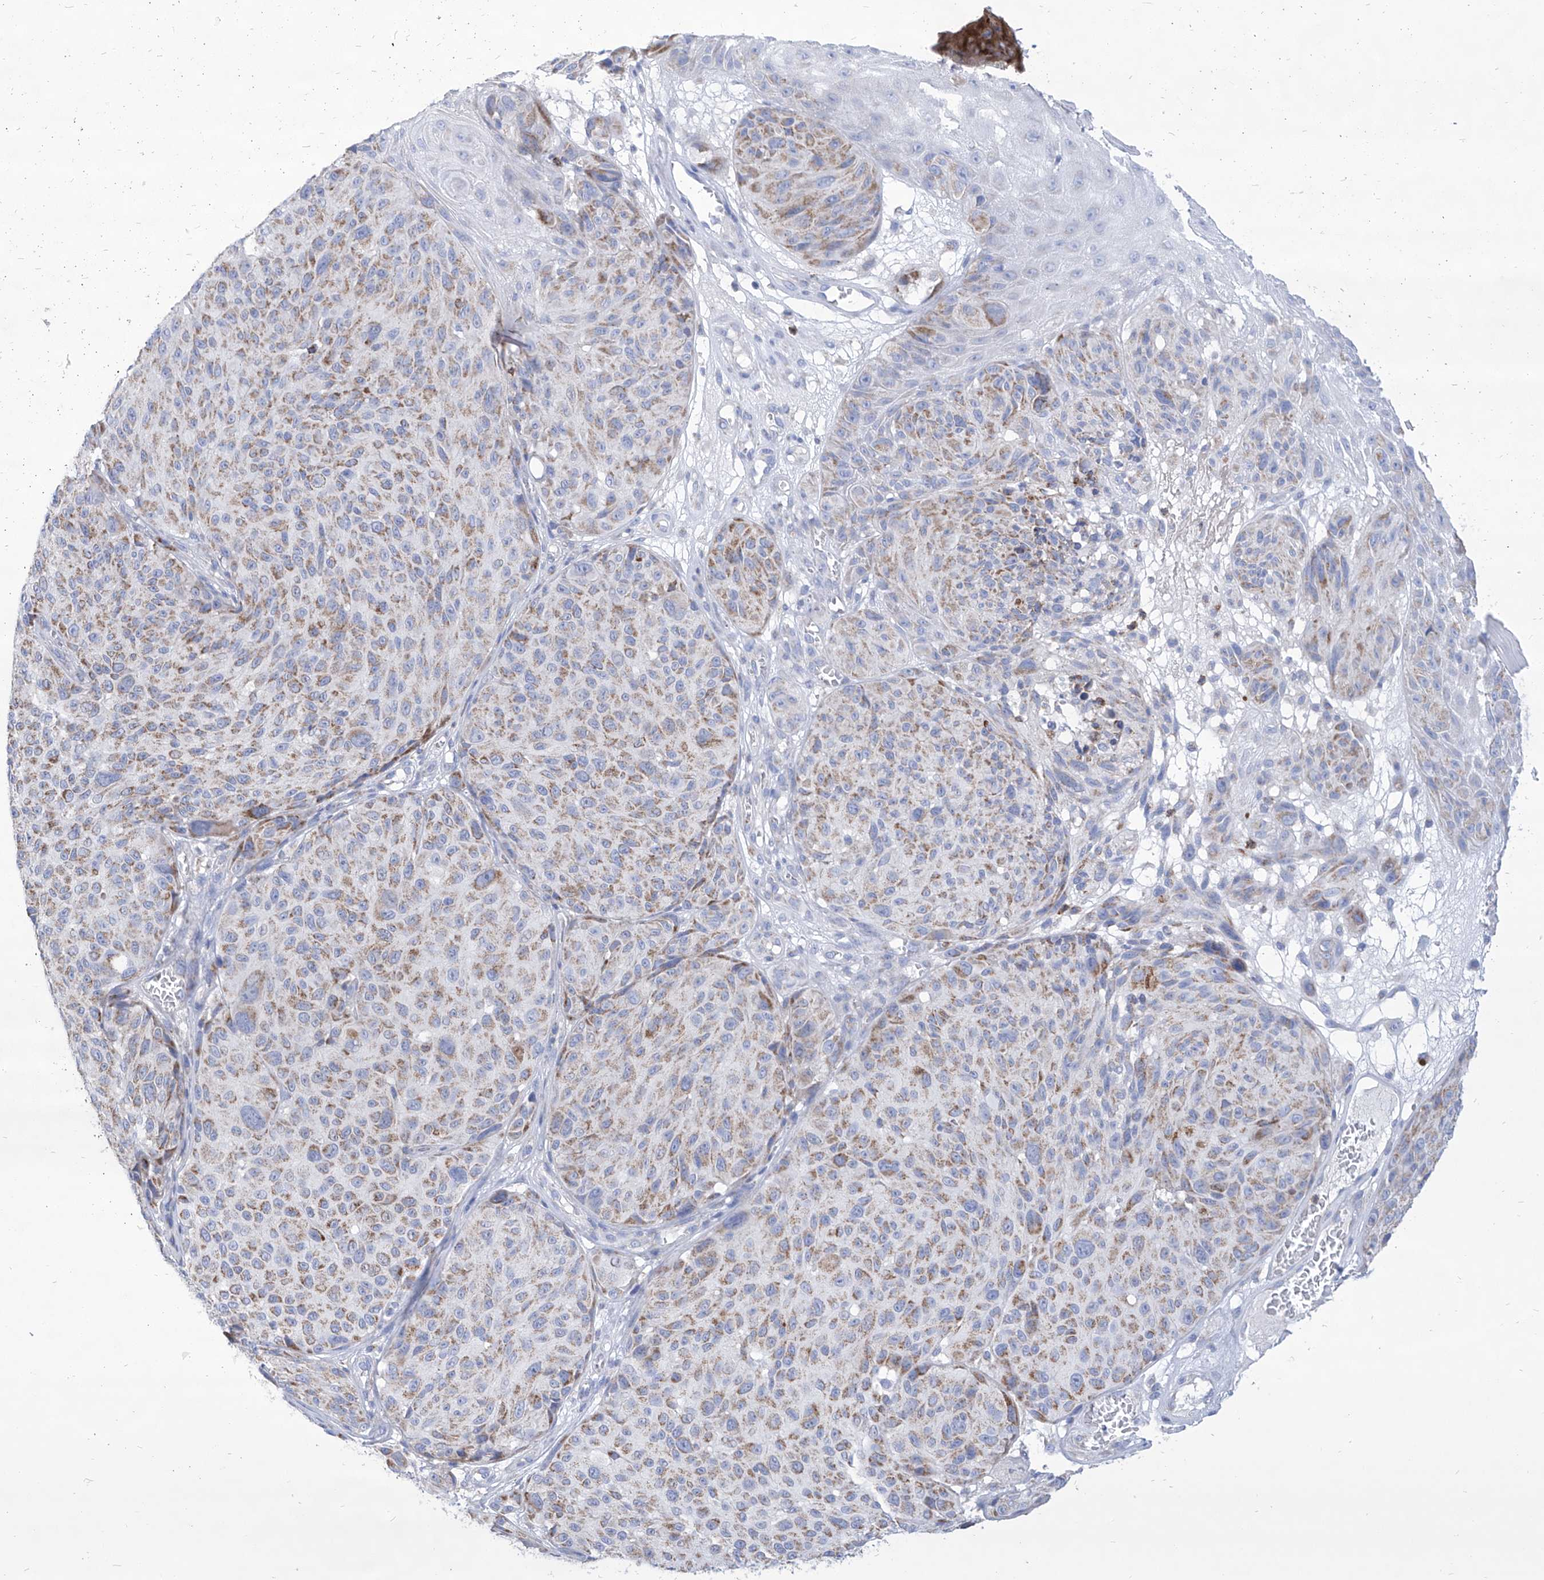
{"staining": {"intensity": "weak", "quantity": ">75%", "location": "cytoplasmic/membranous"}, "tissue": "melanoma", "cell_type": "Tumor cells", "image_type": "cancer", "snomed": [{"axis": "morphology", "description": "Malignant melanoma, NOS"}, {"axis": "topography", "description": "Skin"}], "caption": "This is a micrograph of immunohistochemistry staining of melanoma, which shows weak positivity in the cytoplasmic/membranous of tumor cells.", "gene": "COQ3", "patient": {"sex": "male", "age": 83}}